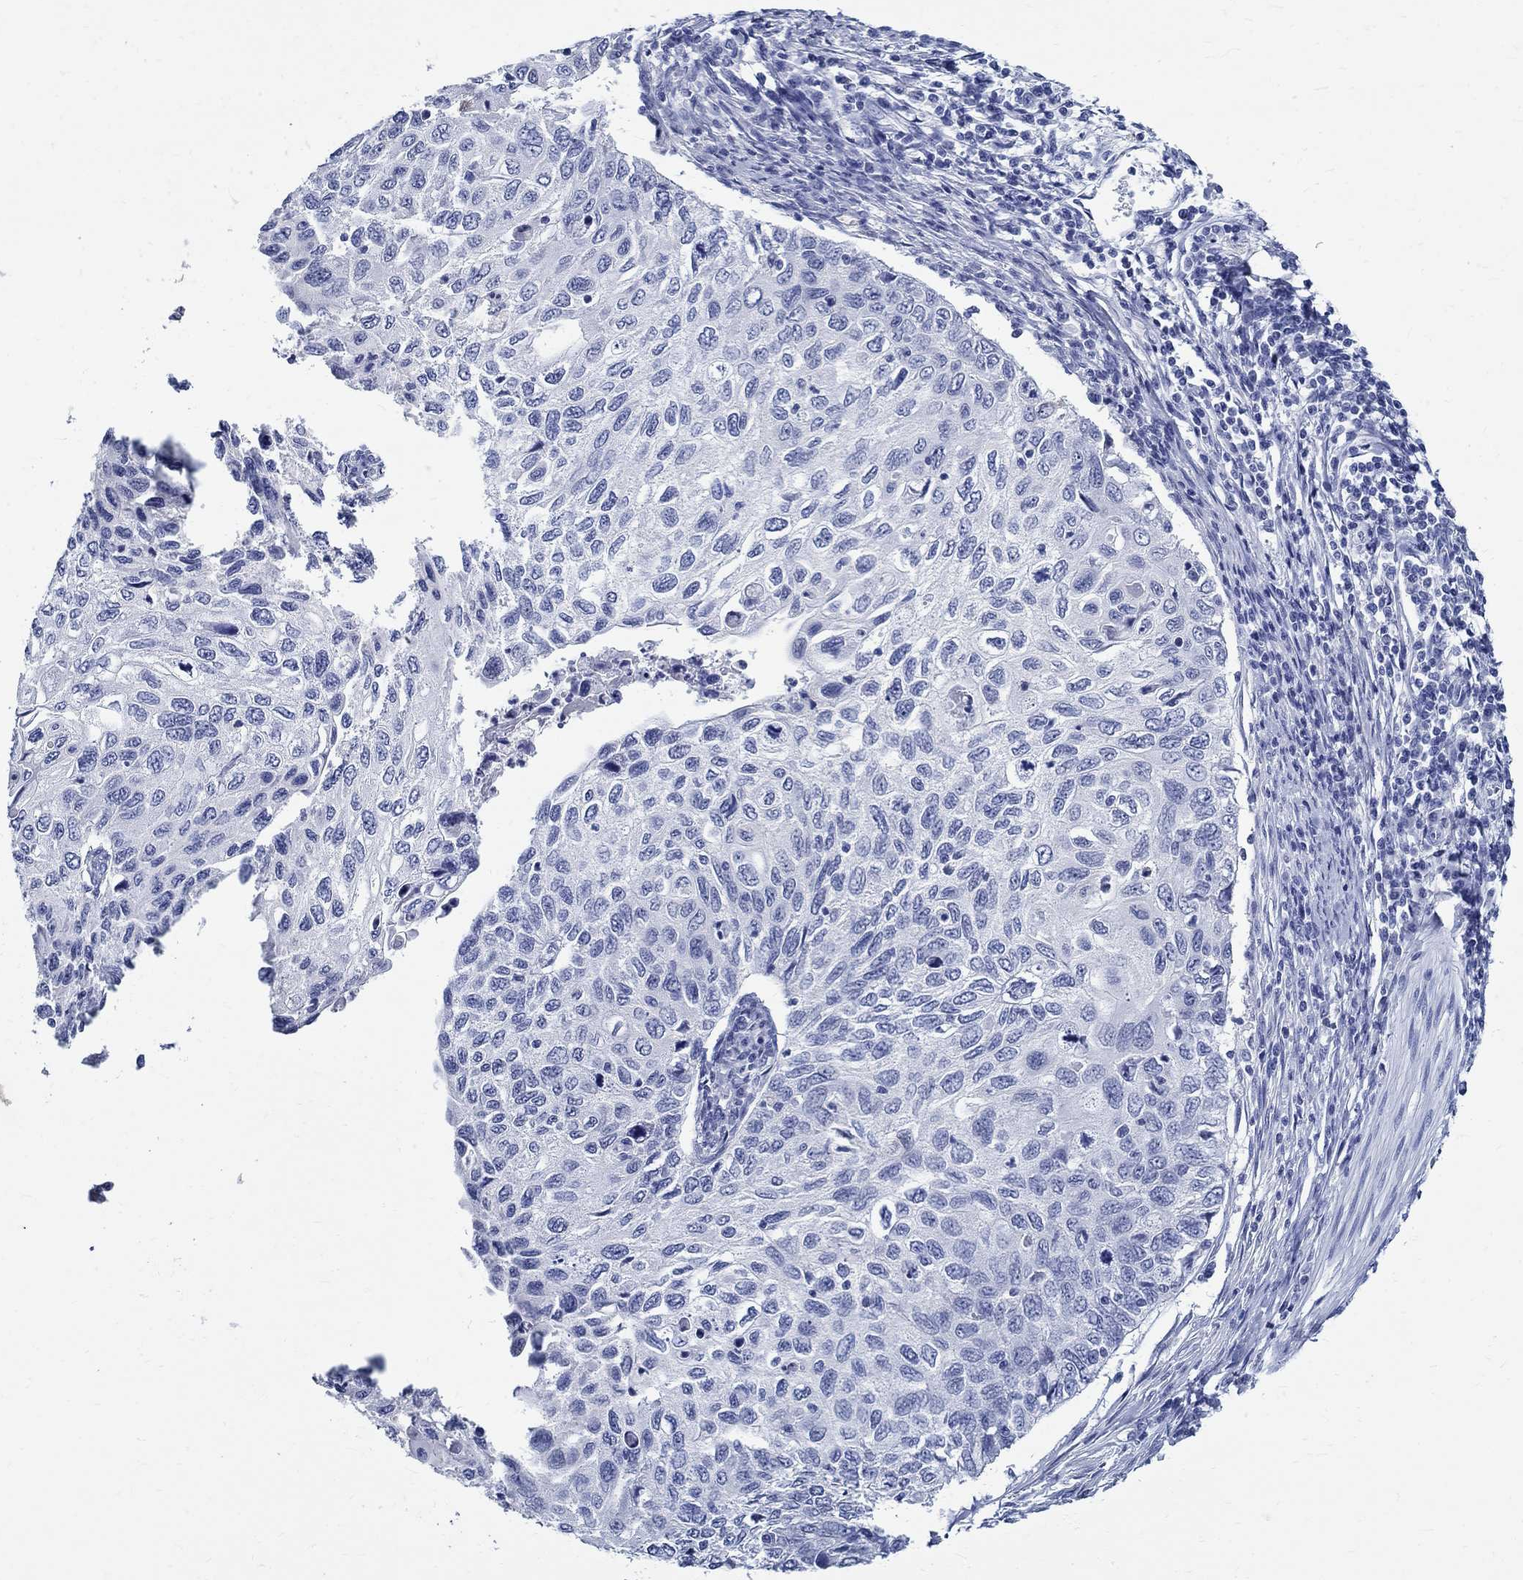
{"staining": {"intensity": "weak", "quantity": "<25%", "location": "cytoplasmic/membranous"}, "tissue": "cervical cancer", "cell_type": "Tumor cells", "image_type": "cancer", "snomed": [{"axis": "morphology", "description": "Squamous cell carcinoma, NOS"}, {"axis": "topography", "description": "Cervix"}], "caption": "Tumor cells show no significant protein positivity in squamous cell carcinoma (cervical).", "gene": "BSPRY", "patient": {"sex": "female", "age": 70}}